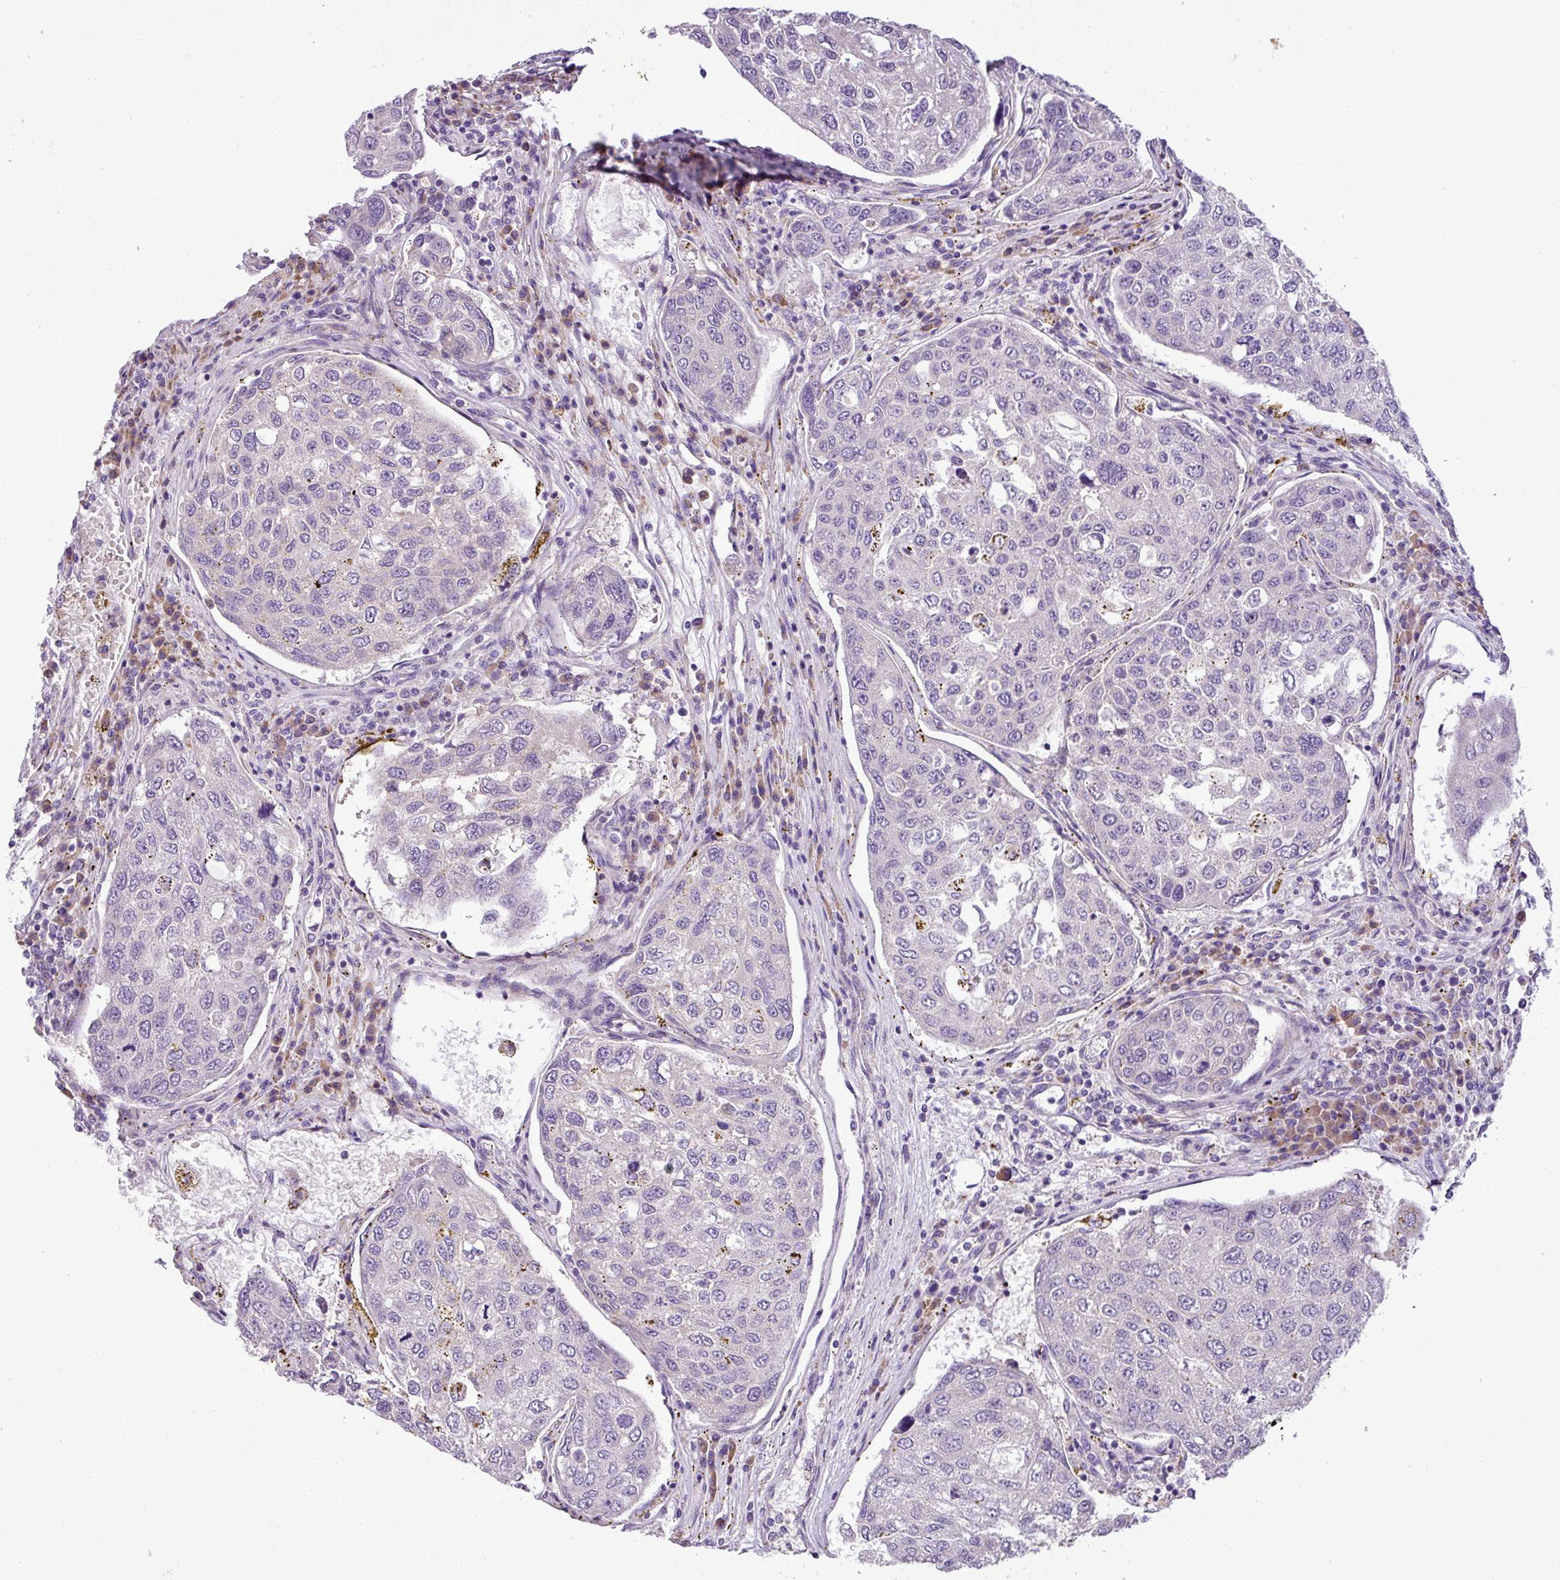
{"staining": {"intensity": "negative", "quantity": "none", "location": "none"}, "tissue": "urothelial cancer", "cell_type": "Tumor cells", "image_type": "cancer", "snomed": [{"axis": "morphology", "description": "Urothelial carcinoma, High grade"}, {"axis": "topography", "description": "Lymph node"}, {"axis": "topography", "description": "Urinary bladder"}], "caption": "Immunohistochemical staining of human urothelial carcinoma (high-grade) exhibits no significant staining in tumor cells. (Brightfield microscopy of DAB IHC at high magnification).", "gene": "MOCS3", "patient": {"sex": "male", "age": 51}}